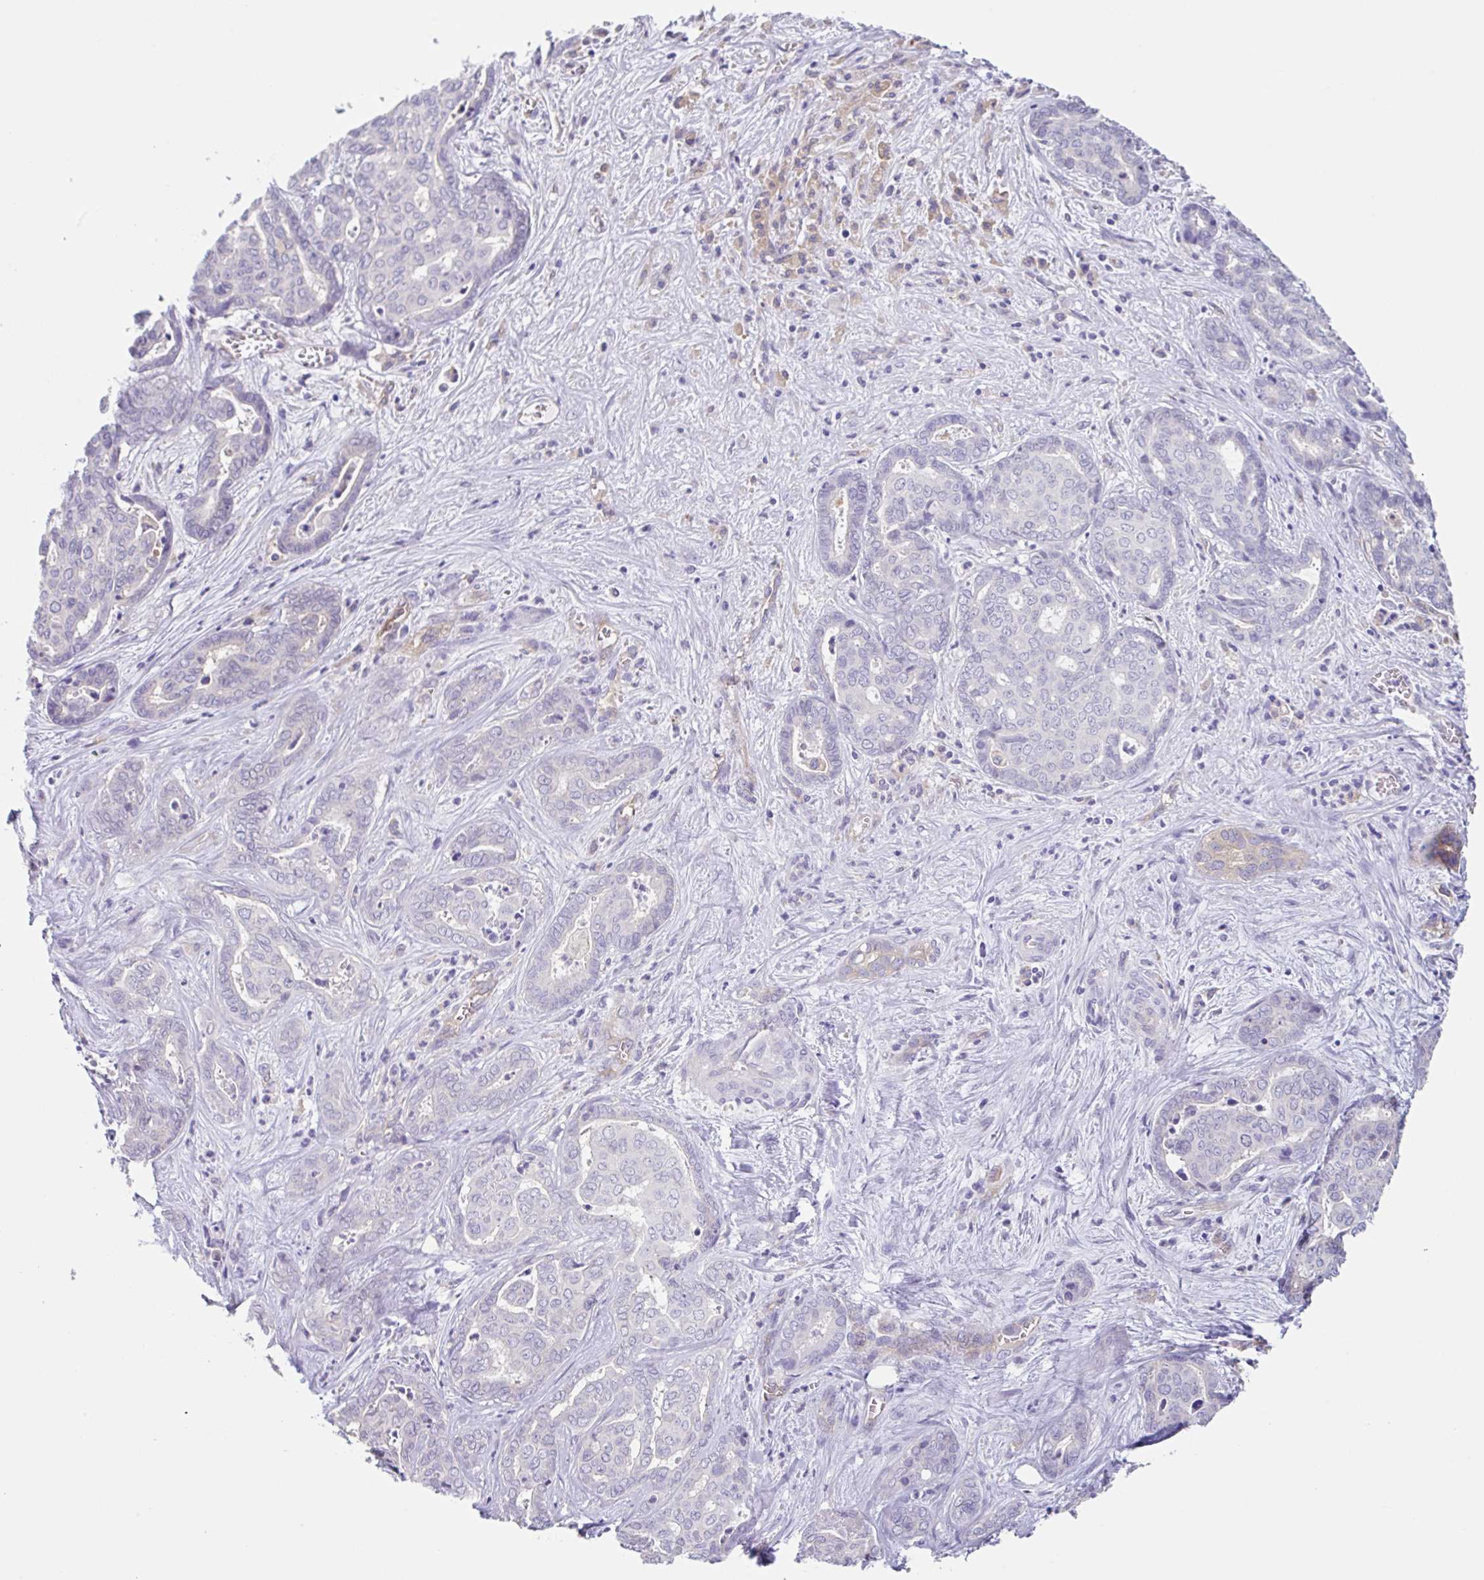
{"staining": {"intensity": "negative", "quantity": "none", "location": "none"}, "tissue": "liver cancer", "cell_type": "Tumor cells", "image_type": "cancer", "snomed": [{"axis": "morphology", "description": "Cholangiocarcinoma"}, {"axis": "topography", "description": "Liver"}], "caption": "High magnification brightfield microscopy of cholangiocarcinoma (liver) stained with DAB (brown) and counterstained with hematoxylin (blue): tumor cells show no significant positivity.", "gene": "EHD4", "patient": {"sex": "female", "age": 64}}